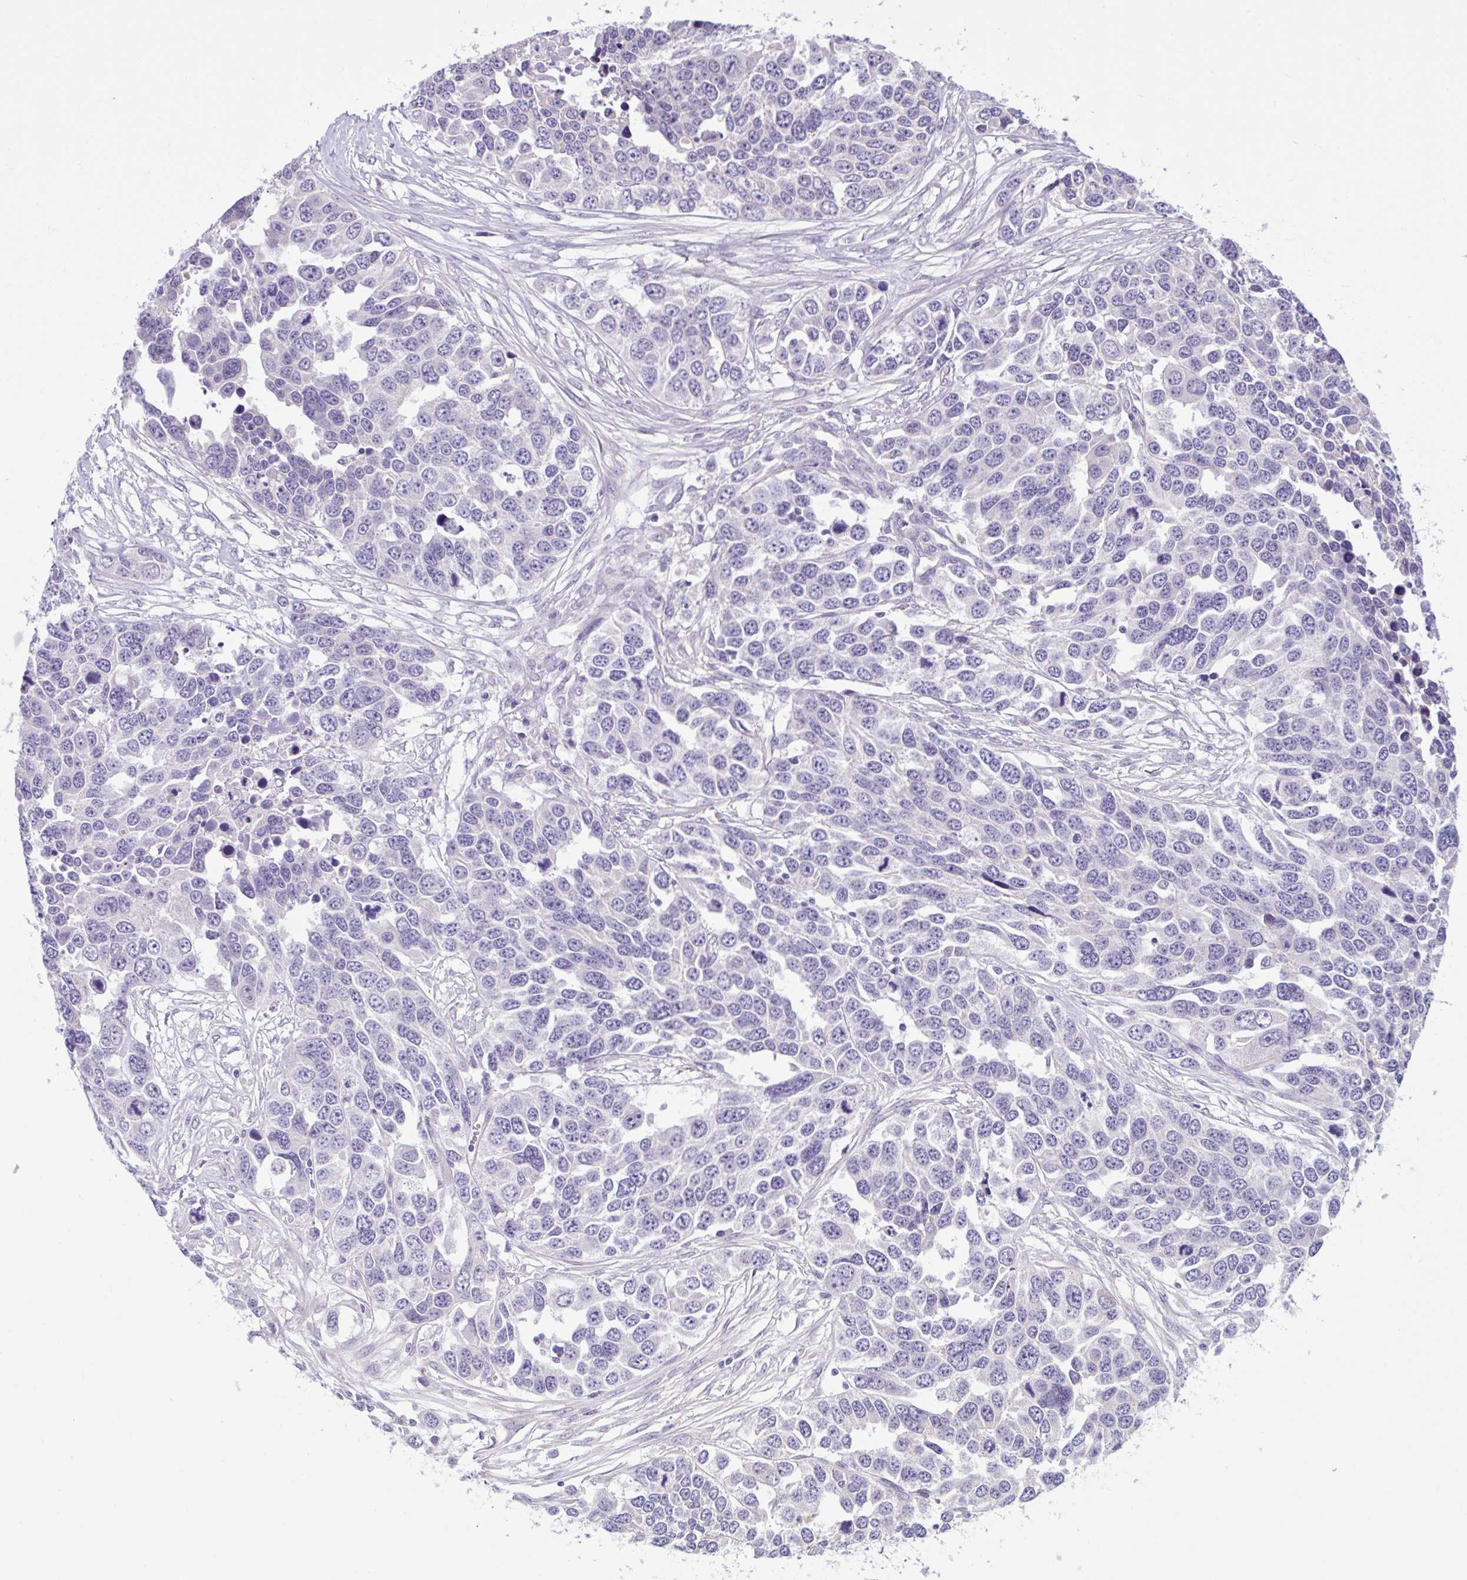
{"staining": {"intensity": "negative", "quantity": "none", "location": "none"}, "tissue": "ovarian cancer", "cell_type": "Tumor cells", "image_type": "cancer", "snomed": [{"axis": "morphology", "description": "Cystadenocarcinoma, serous, NOS"}, {"axis": "topography", "description": "Ovary"}], "caption": "Tumor cells show no significant positivity in ovarian cancer (serous cystadenocarcinoma). (Brightfield microscopy of DAB (3,3'-diaminobenzidine) IHC at high magnification).", "gene": "CDH19", "patient": {"sex": "female", "age": 76}}